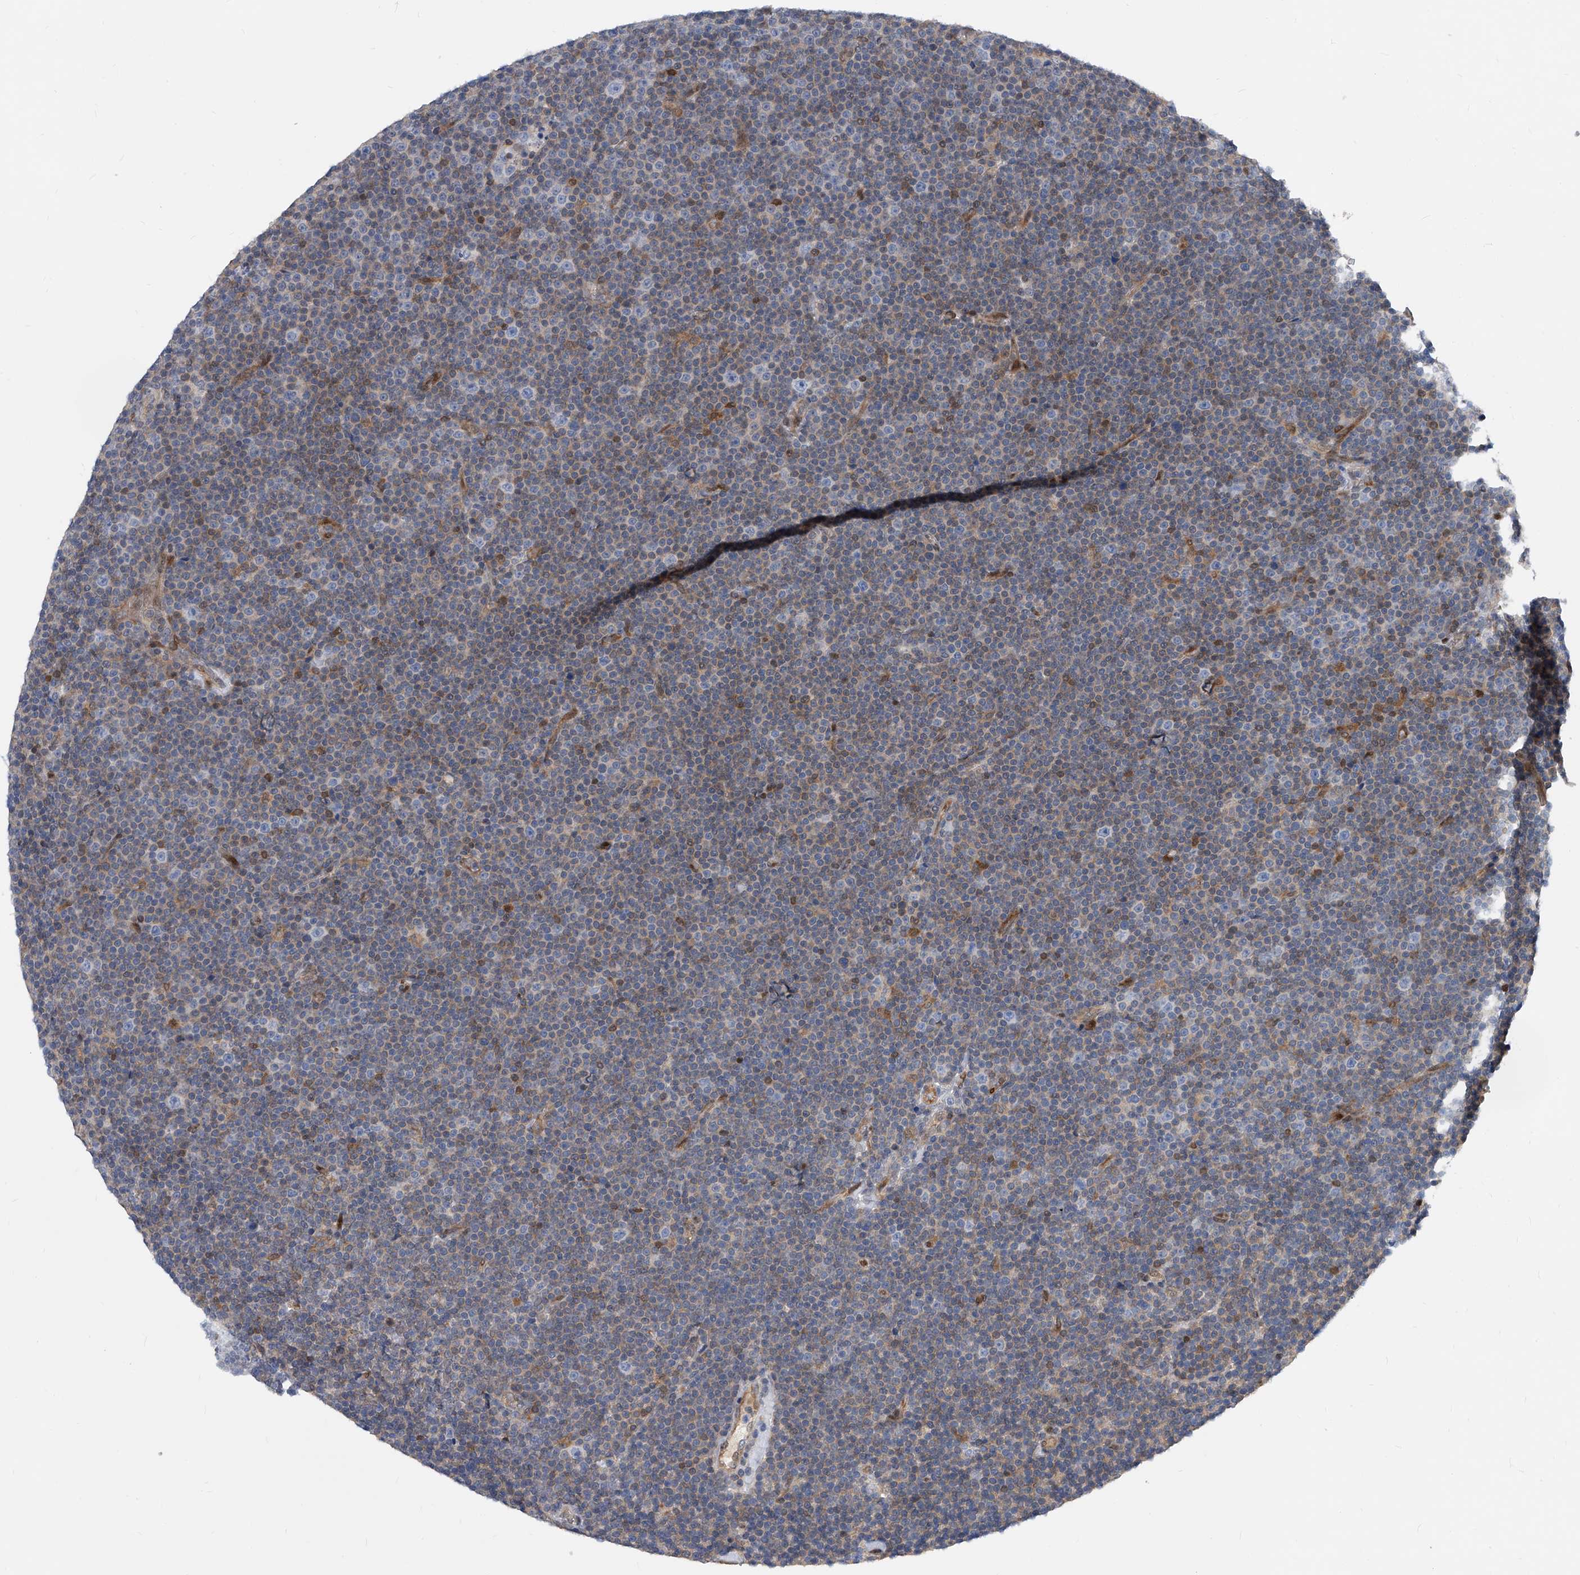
{"staining": {"intensity": "negative", "quantity": "none", "location": "none"}, "tissue": "lymphoma", "cell_type": "Tumor cells", "image_type": "cancer", "snomed": [{"axis": "morphology", "description": "Malignant lymphoma, non-Hodgkin's type, Low grade"}, {"axis": "topography", "description": "Lymph node"}], "caption": "An image of malignant lymphoma, non-Hodgkin's type (low-grade) stained for a protein displays no brown staining in tumor cells.", "gene": "MAP2K6", "patient": {"sex": "female", "age": 67}}